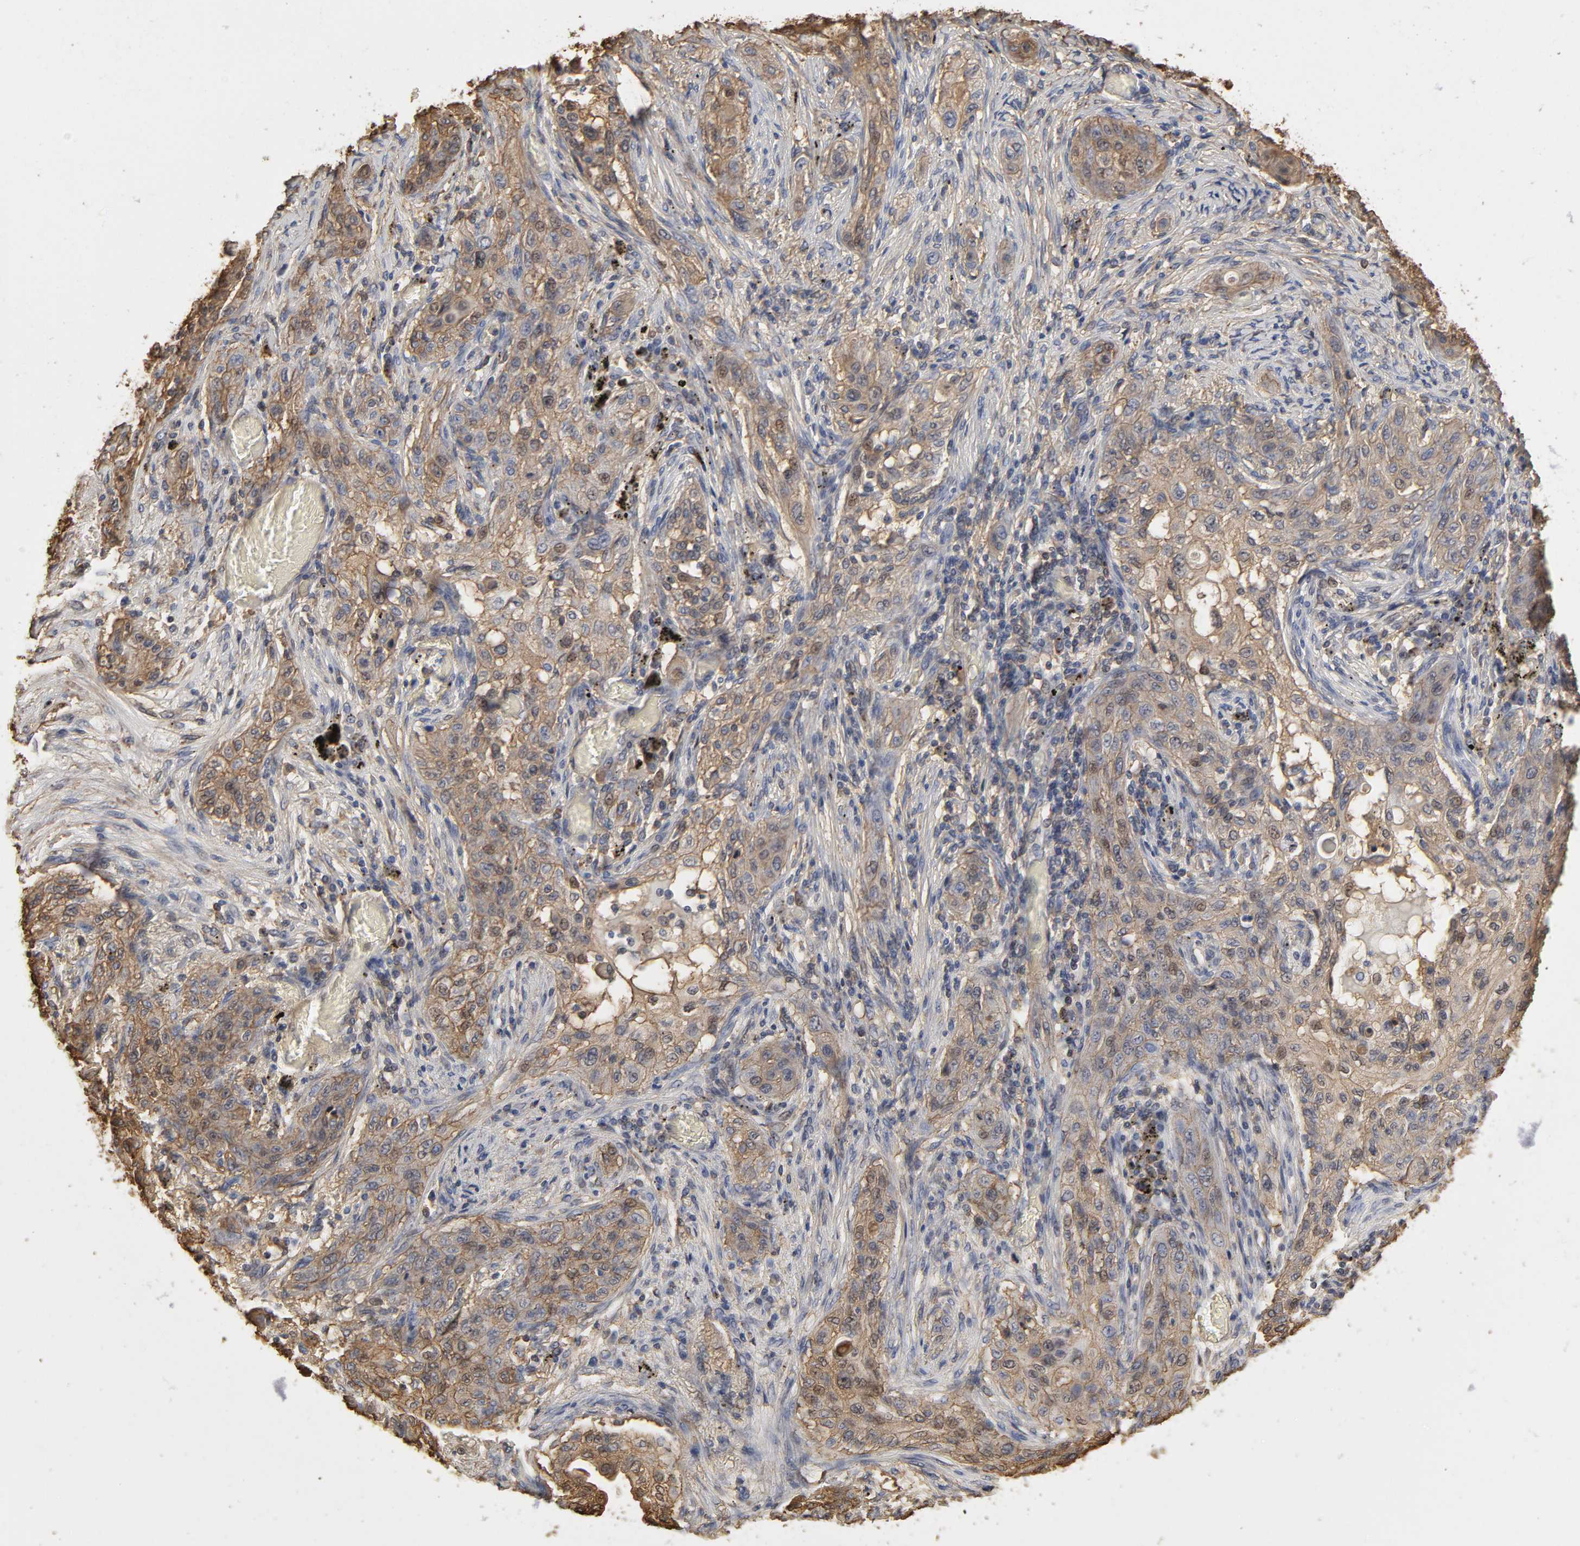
{"staining": {"intensity": "moderate", "quantity": "25%-75%", "location": "cytoplasmic/membranous,nuclear"}, "tissue": "lung cancer", "cell_type": "Tumor cells", "image_type": "cancer", "snomed": [{"axis": "morphology", "description": "Squamous cell carcinoma, NOS"}, {"axis": "topography", "description": "Lung"}], "caption": "Immunohistochemical staining of lung cancer exhibits moderate cytoplasmic/membranous and nuclear protein staining in approximately 25%-75% of tumor cells. The protein is stained brown, and the nuclei are stained in blue (DAB IHC with brightfield microscopy, high magnification).", "gene": "ANXA2", "patient": {"sex": "female", "age": 47}}